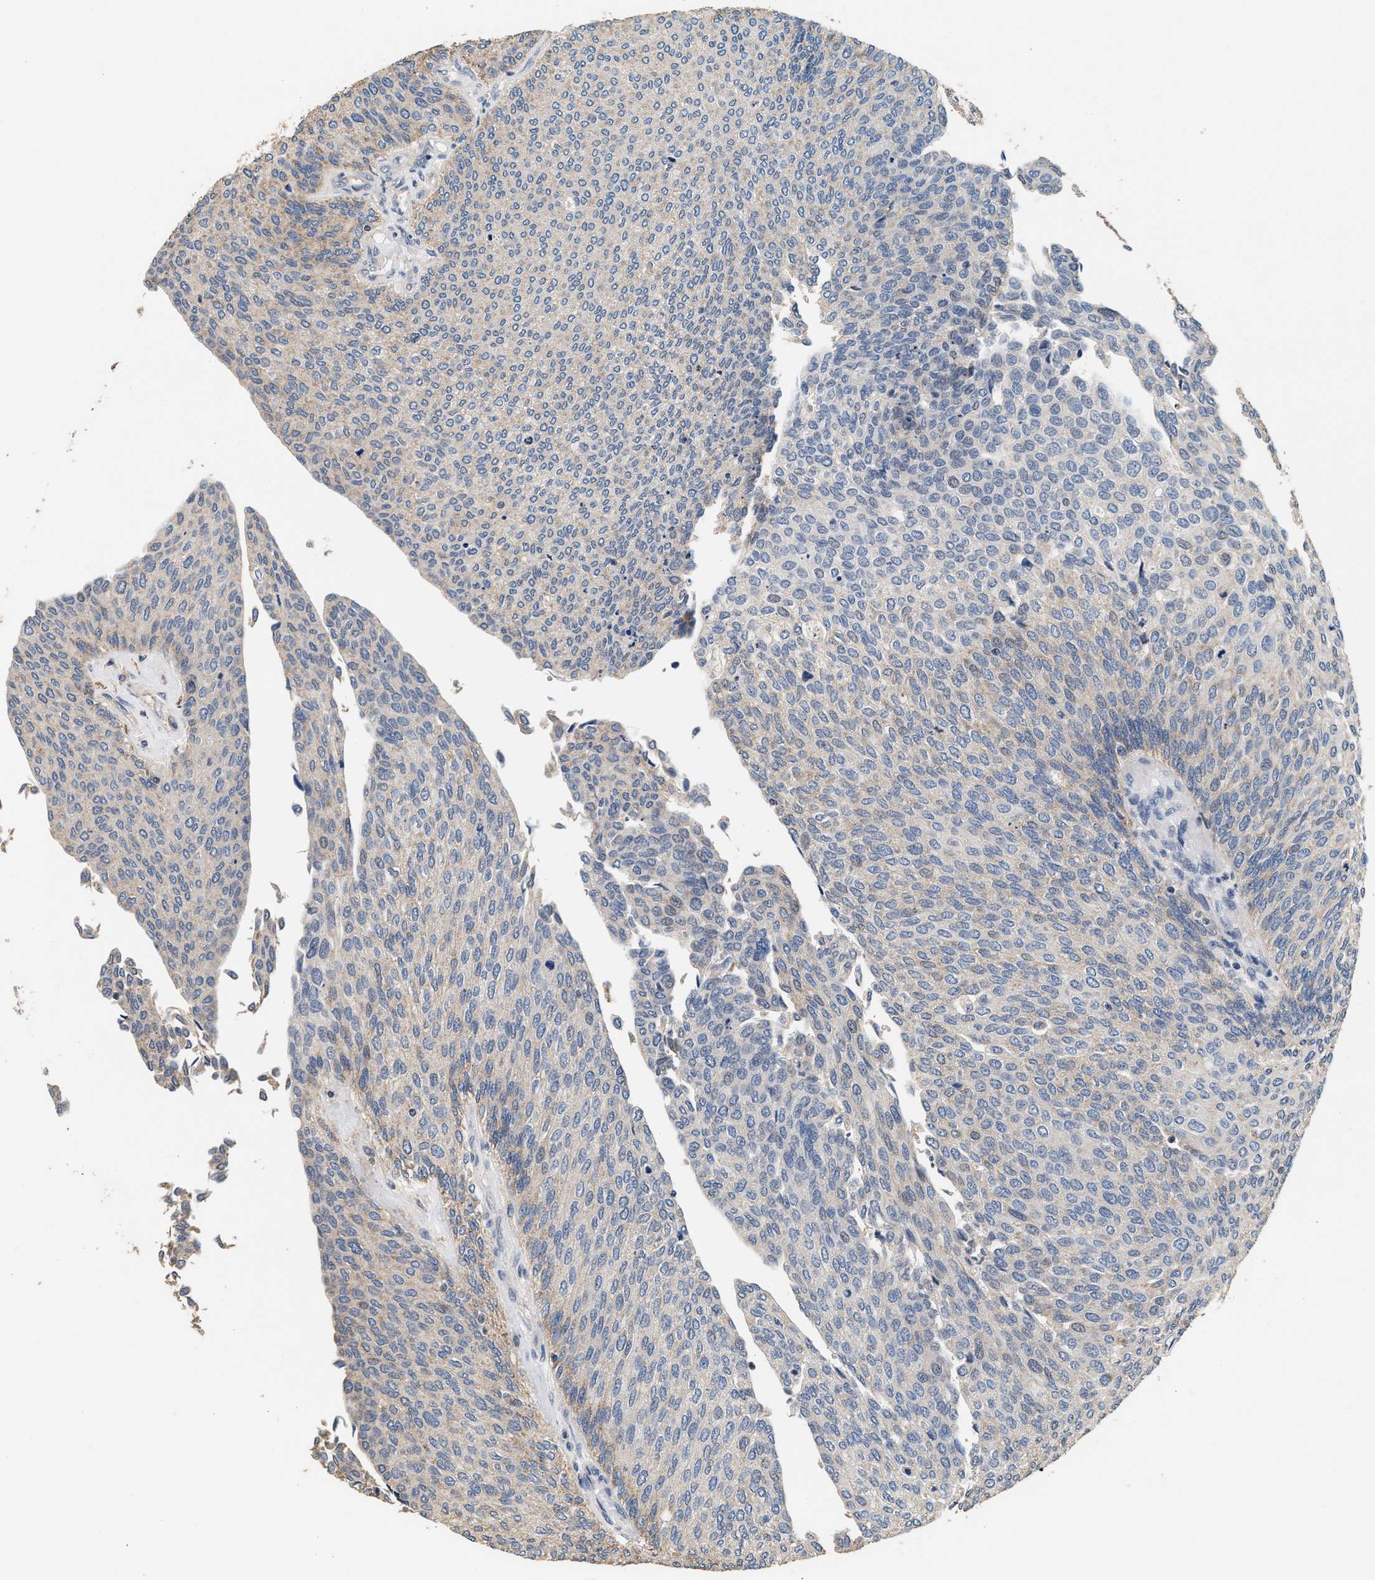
{"staining": {"intensity": "weak", "quantity": "25%-75%", "location": "cytoplasmic/membranous"}, "tissue": "urothelial cancer", "cell_type": "Tumor cells", "image_type": "cancer", "snomed": [{"axis": "morphology", "description": "Urothelial carcinoma, Low grade"}, {"axis": "topography", "description": "Urinary bladder"}], "caption": "Urothelial cancer was stained to show a protein in brown. There is low levels of weak cytoplasmic/membranous positivity in about 25%-75% of tumor cells.", "gene": "PTGR3", "patient": {"sex": "female", "age": 79}}